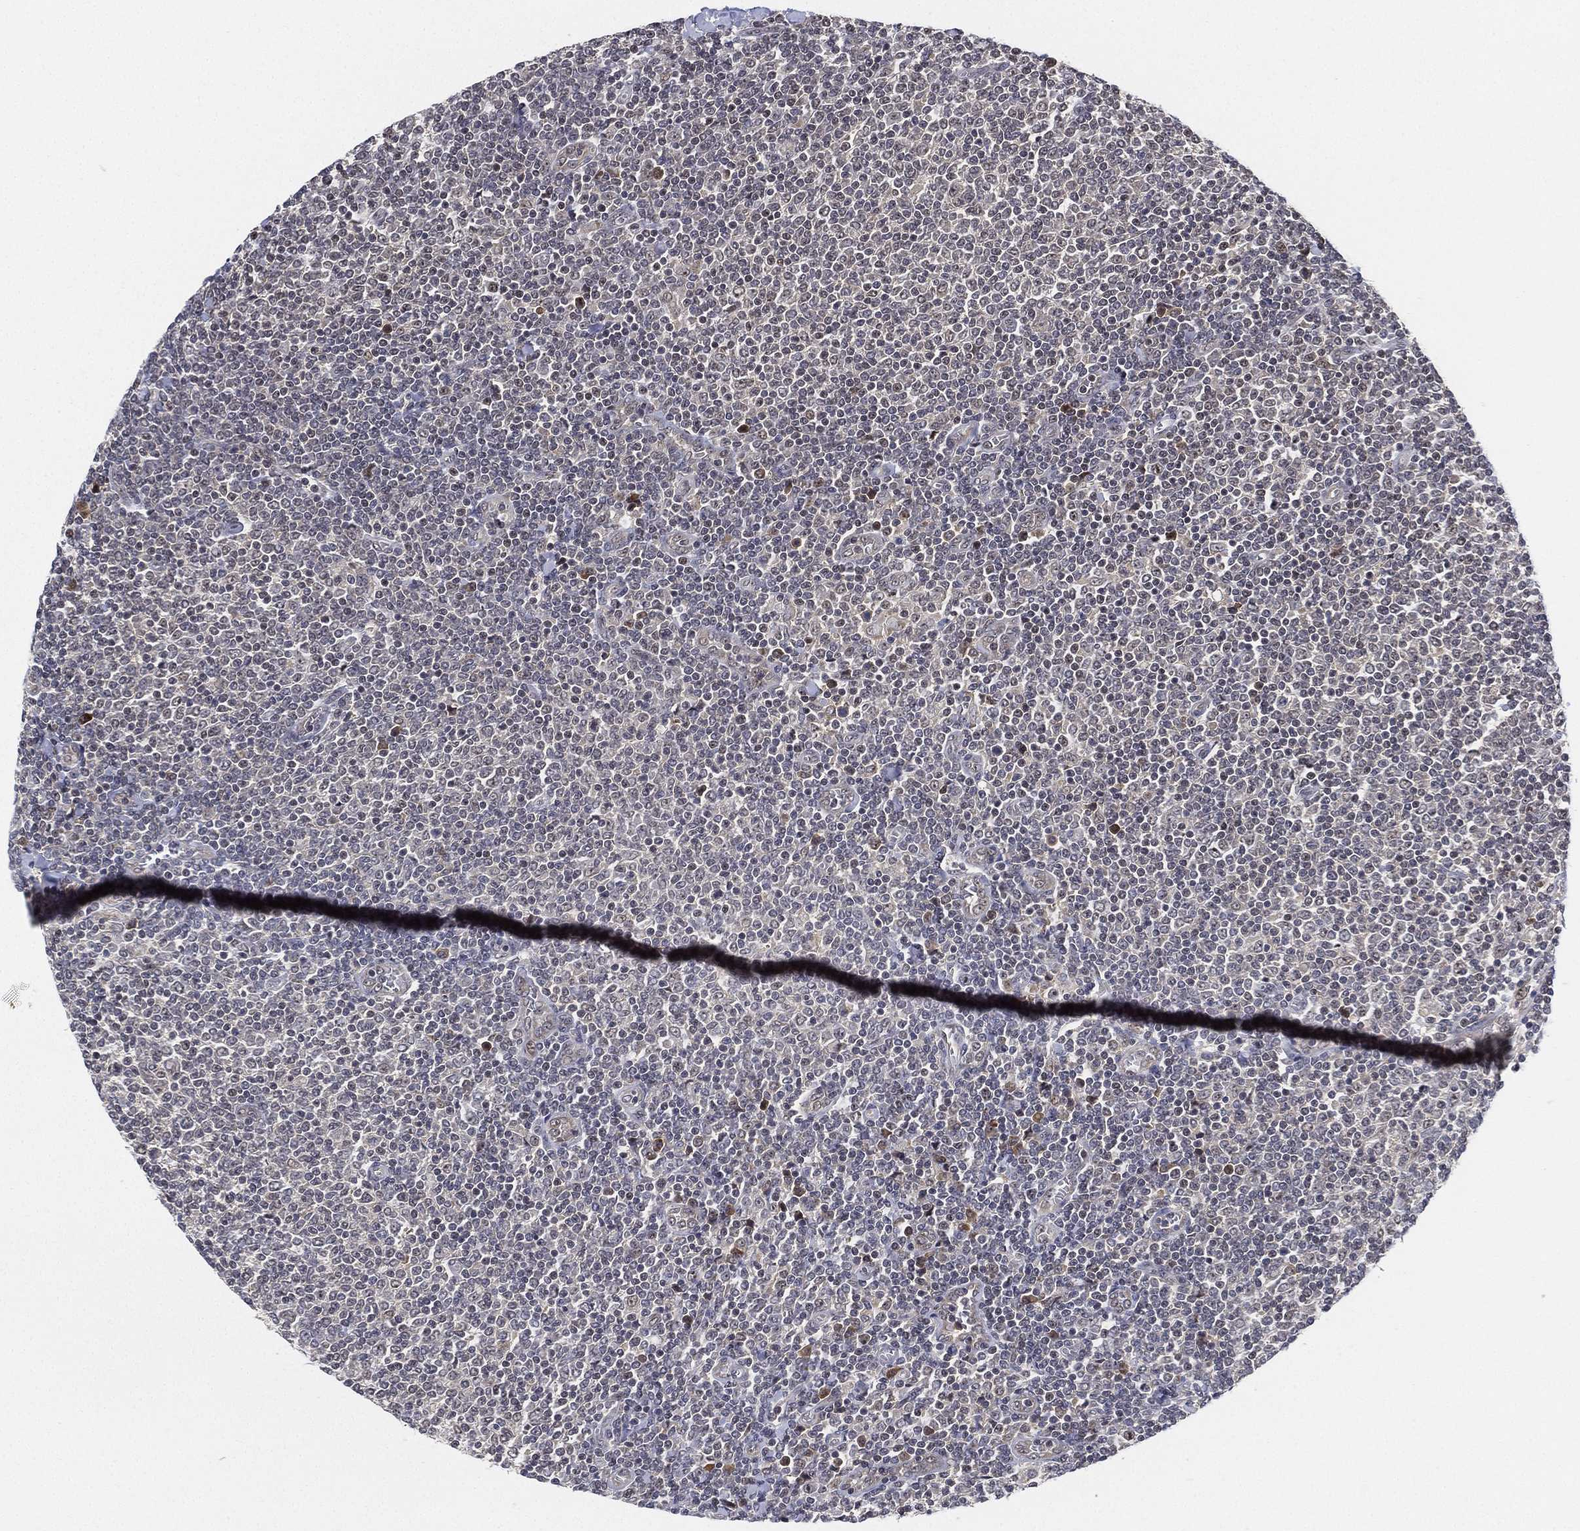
{"staining": {"intensity": "negative", "quantity": "none", "location": "none"}, "tissue": "lymphoma", "cell_type": "Tumor cells", "image_type": "cancer", "snomed": [{"axis": "morphology", "description": "Malignant lymphoma, non-Hodgkin's type, Low grade"}, {"axis": "topography", "description": "Lymph node"}], "caption": "DAB (3,3'-diaminobenzidine) immunohistochemical staining of malignant lymphoma, non-Hodgkin's type (low-grade) demonstrates no significant positivity in tumor cells. (Stains: DAB (3,3'-diaminobenzidine) immunohistochemistry (IHC) with hematoxylin counter stain, Microscopy: brightfield microscopy at high magnification).", "gene": "PPP1R16B", "patient": {"sex": "male", "age": 52}}